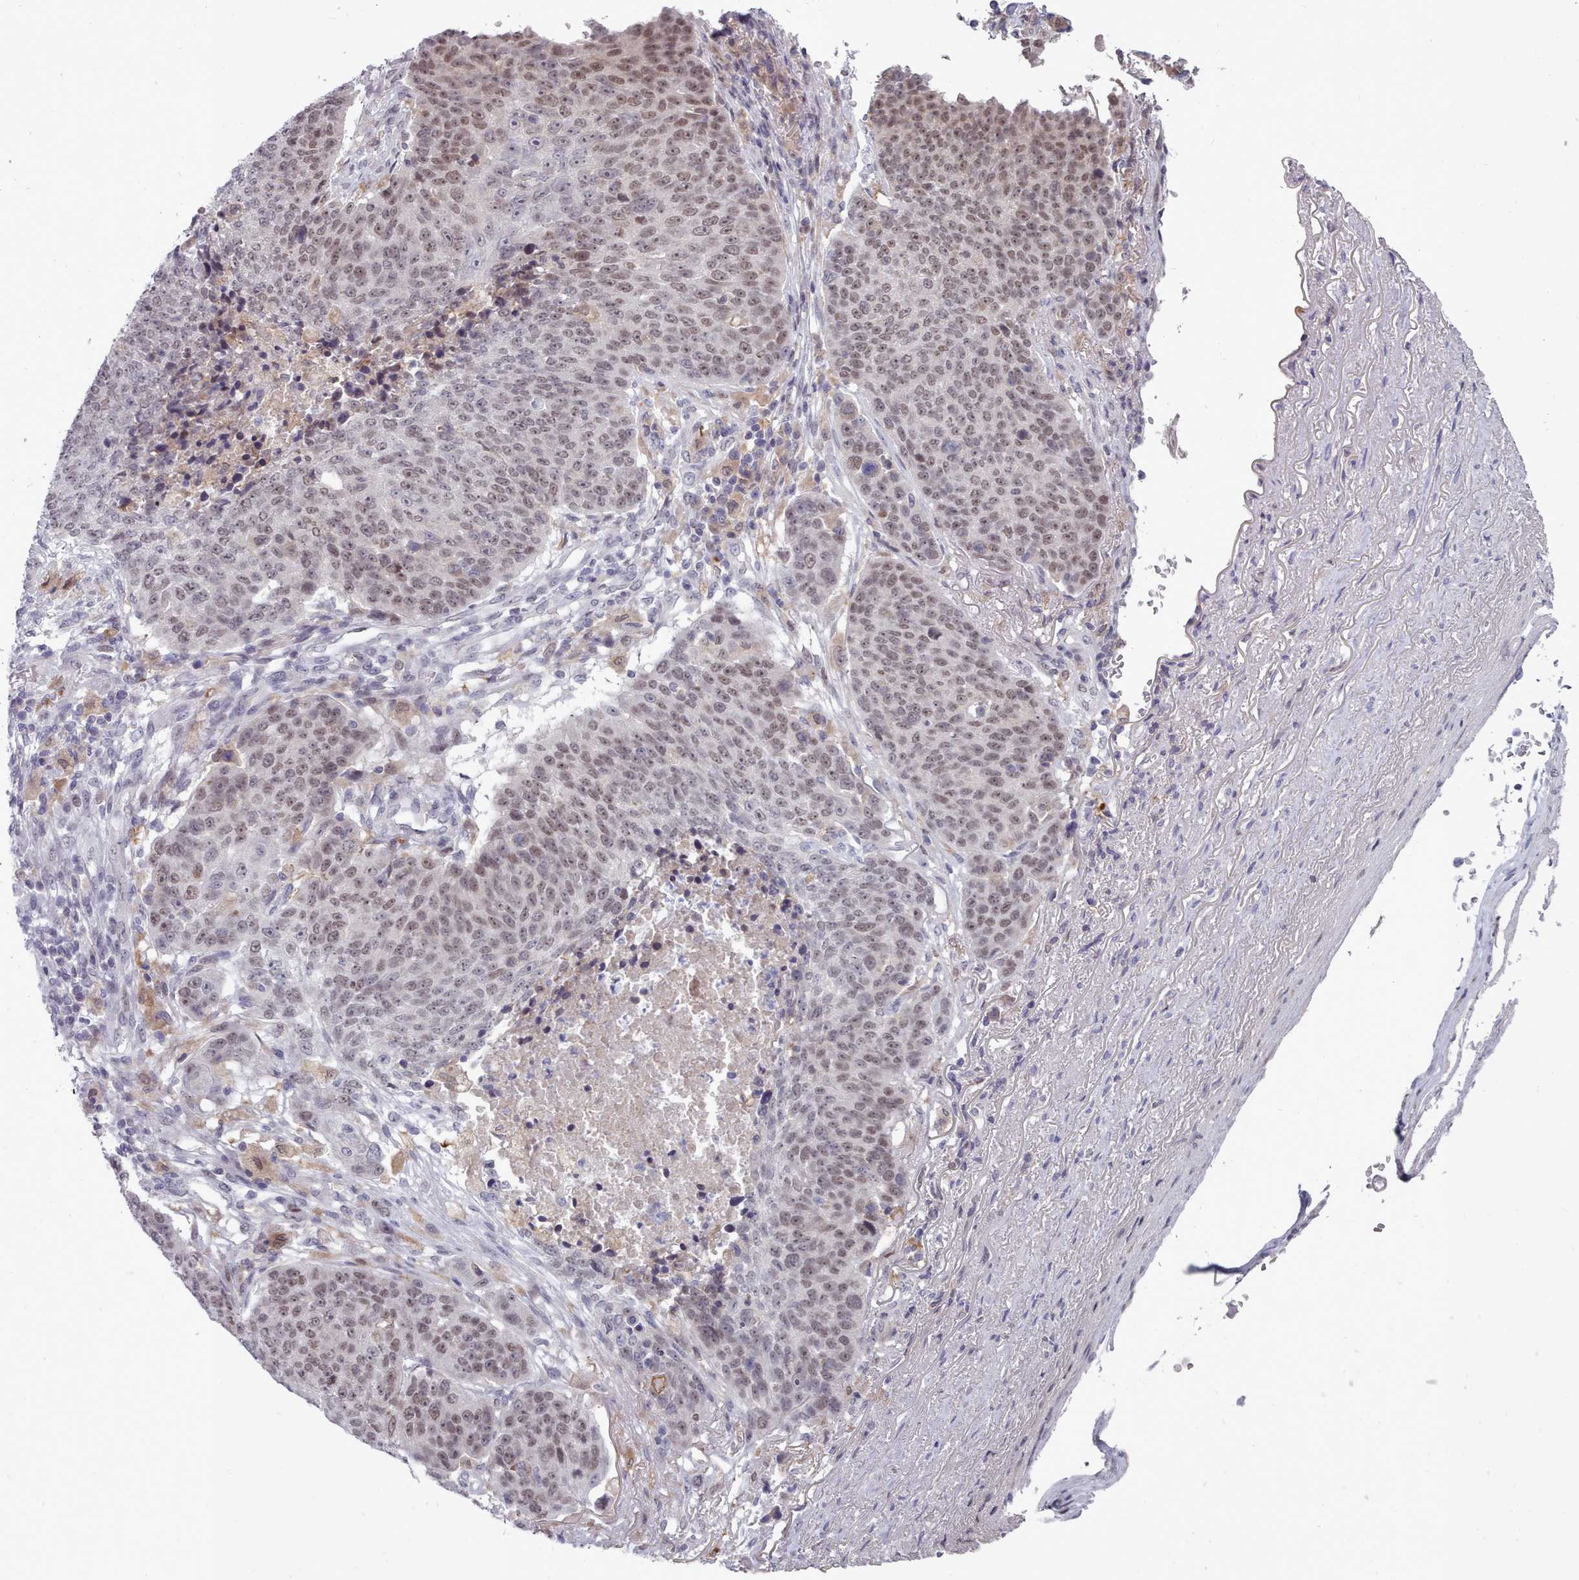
{"staining": {"intensity": "weak", "quantity": "25%-75%", "location": "nuclear"}, "tissue": "lung cancer", "cell_type": "Tumor cells", "image_type": "cancer", "snomed": [{"axis": "morphology", "description": "Normal tissue, NOS"}, {"axis": "morphology", "description": "Squamous cell carcinoma, NOS"}, {"axis": "topography", "description": "Lymph node"}, {"axis": "topography", "description": "Lung"}], "caption": "Lung cancer was stained to show a protein in brown. There is low levels of weak nuclear positivity in about 25%-75% of tumor cells. The staining is performed using DAB (3,3'-diaminobenzidine) brown chromogen to label protein expression. The nuclei are counter-stained blue using hematoxylin.", "gene": "GINS1", "patient": {"sex": "male", "age": 66}}